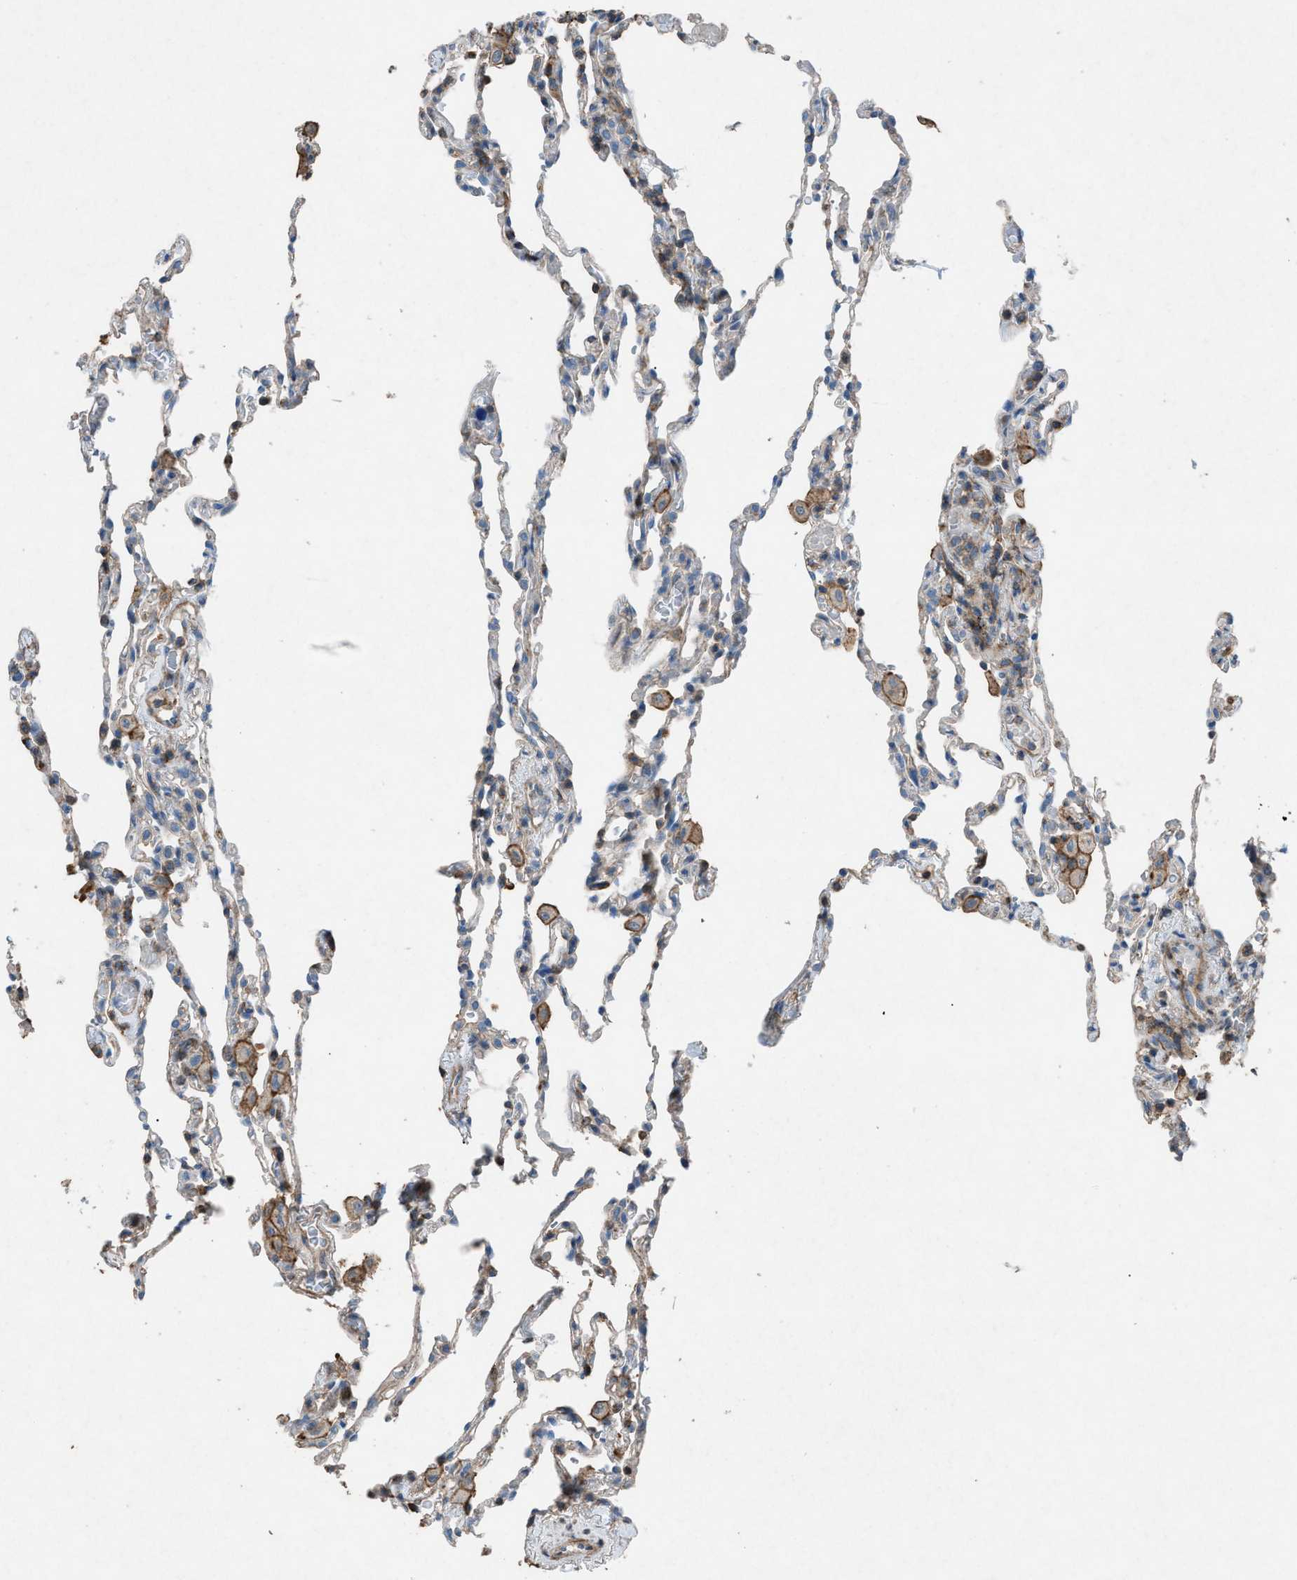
{"staining": {"intensity": "negative", "quantity": "none", "location": "none"}, "tissue": "lung", "cell_type": "Alveolar cells", "image_type": "normal", "snomed": [{"axis": "morphology", "description": "Normal tissue, NOS"}, {"axis": "topography", "description": "Lung"}], "caption": "Immunohistochemical staining of normal lung displays no significant expression in alveolar cells.", "gene": "NCK2", "patient": {"sex": "male", "age": 59}}